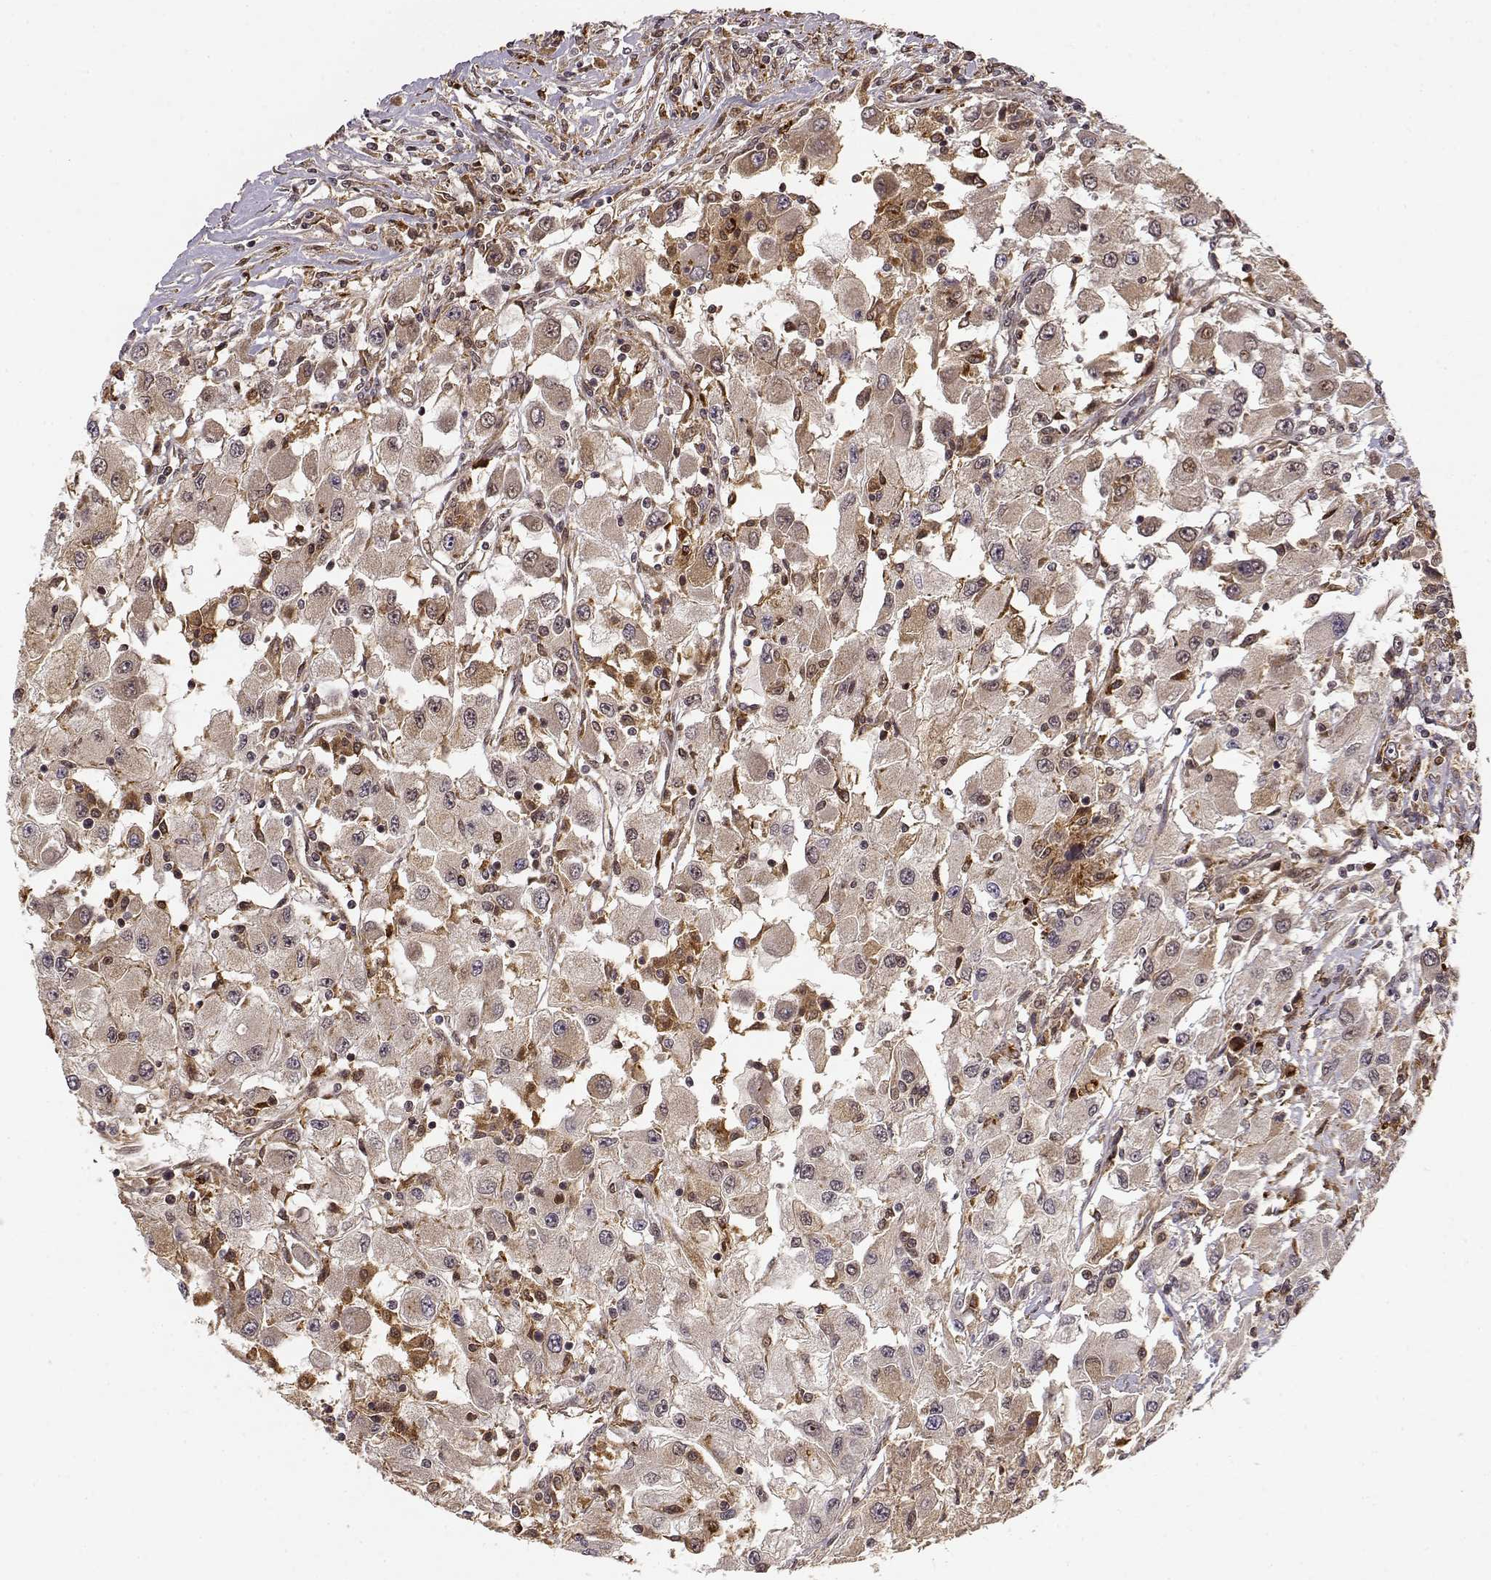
{"staining": {"intensity": "weak", "quantity": "25%-75%", "location": "cytoplasmic/membranous"}, "tissue": "renal cancer", "cell_type": "Tumor cells", "image_type": "cancer", "snomed": [{"axis": "morphology", "description": "Adenocarcinoma, NOS"}, {"axis": "topography", "description": "Kidney"}], "caption": "This is an image of IHC staining of renal cancer, which shows weak positivity in the cytoplasmic/membranous of tumor cells.", "gene": "MAEA", "patient": {"sex": "female", "age": 67}}